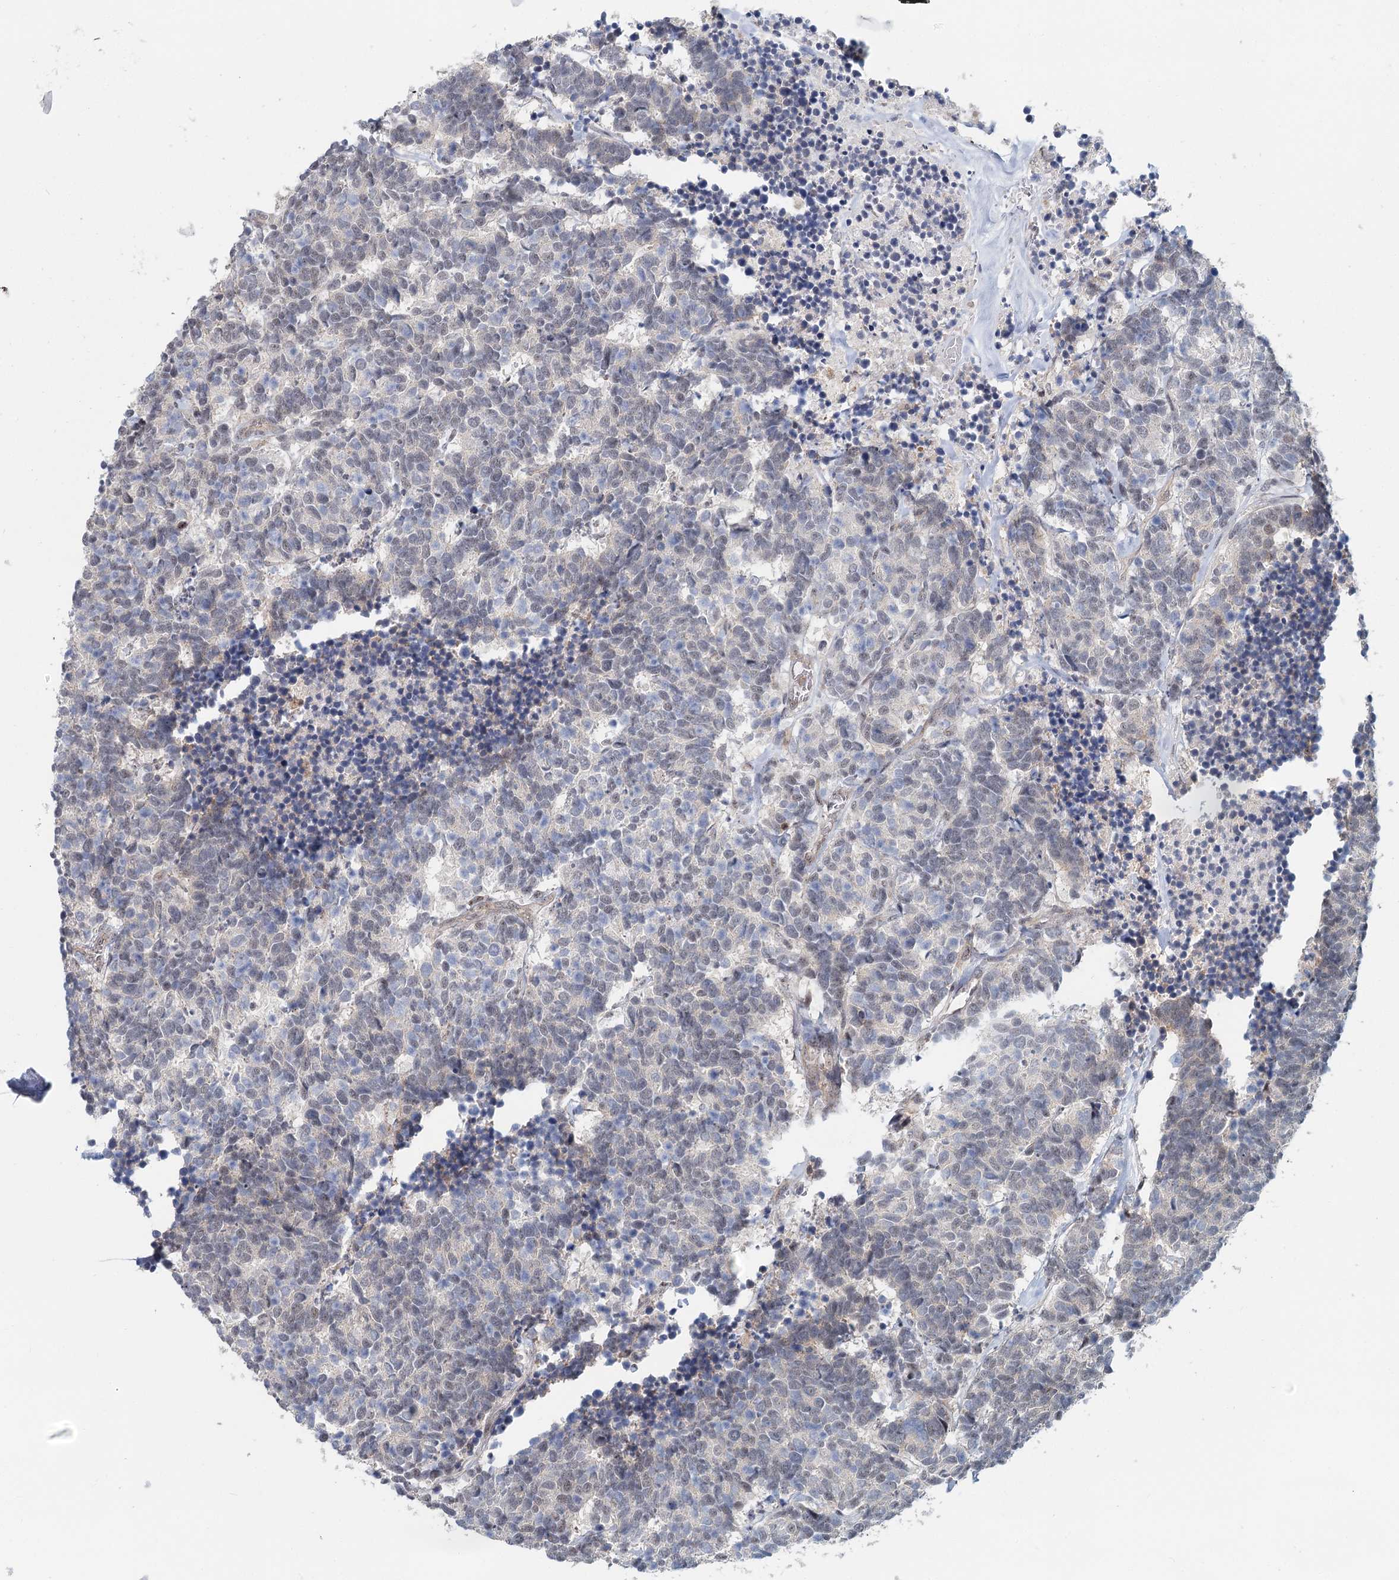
{"staining": {"intensity": "negative", "quantity": "none", "location": "none"}, "tissue": "carcinoid", "cell_type": "Tumor cells", "image_type": "cancer", "snomed": [{"axis": "morphology", "description": "Carcinoma, NOS"}, {"axis": "morphology", "description": "Carcinoid, malignant, NOS"}, {"axis": "topography", "description": "Urinary bladder"}], "caption": "DAB immunohistochemical staining of human malignant carcinoid displays no significant staining in tumor cells.", "gene": "CDC42SE2", "patient": {"sex": "male", "age": 57}}